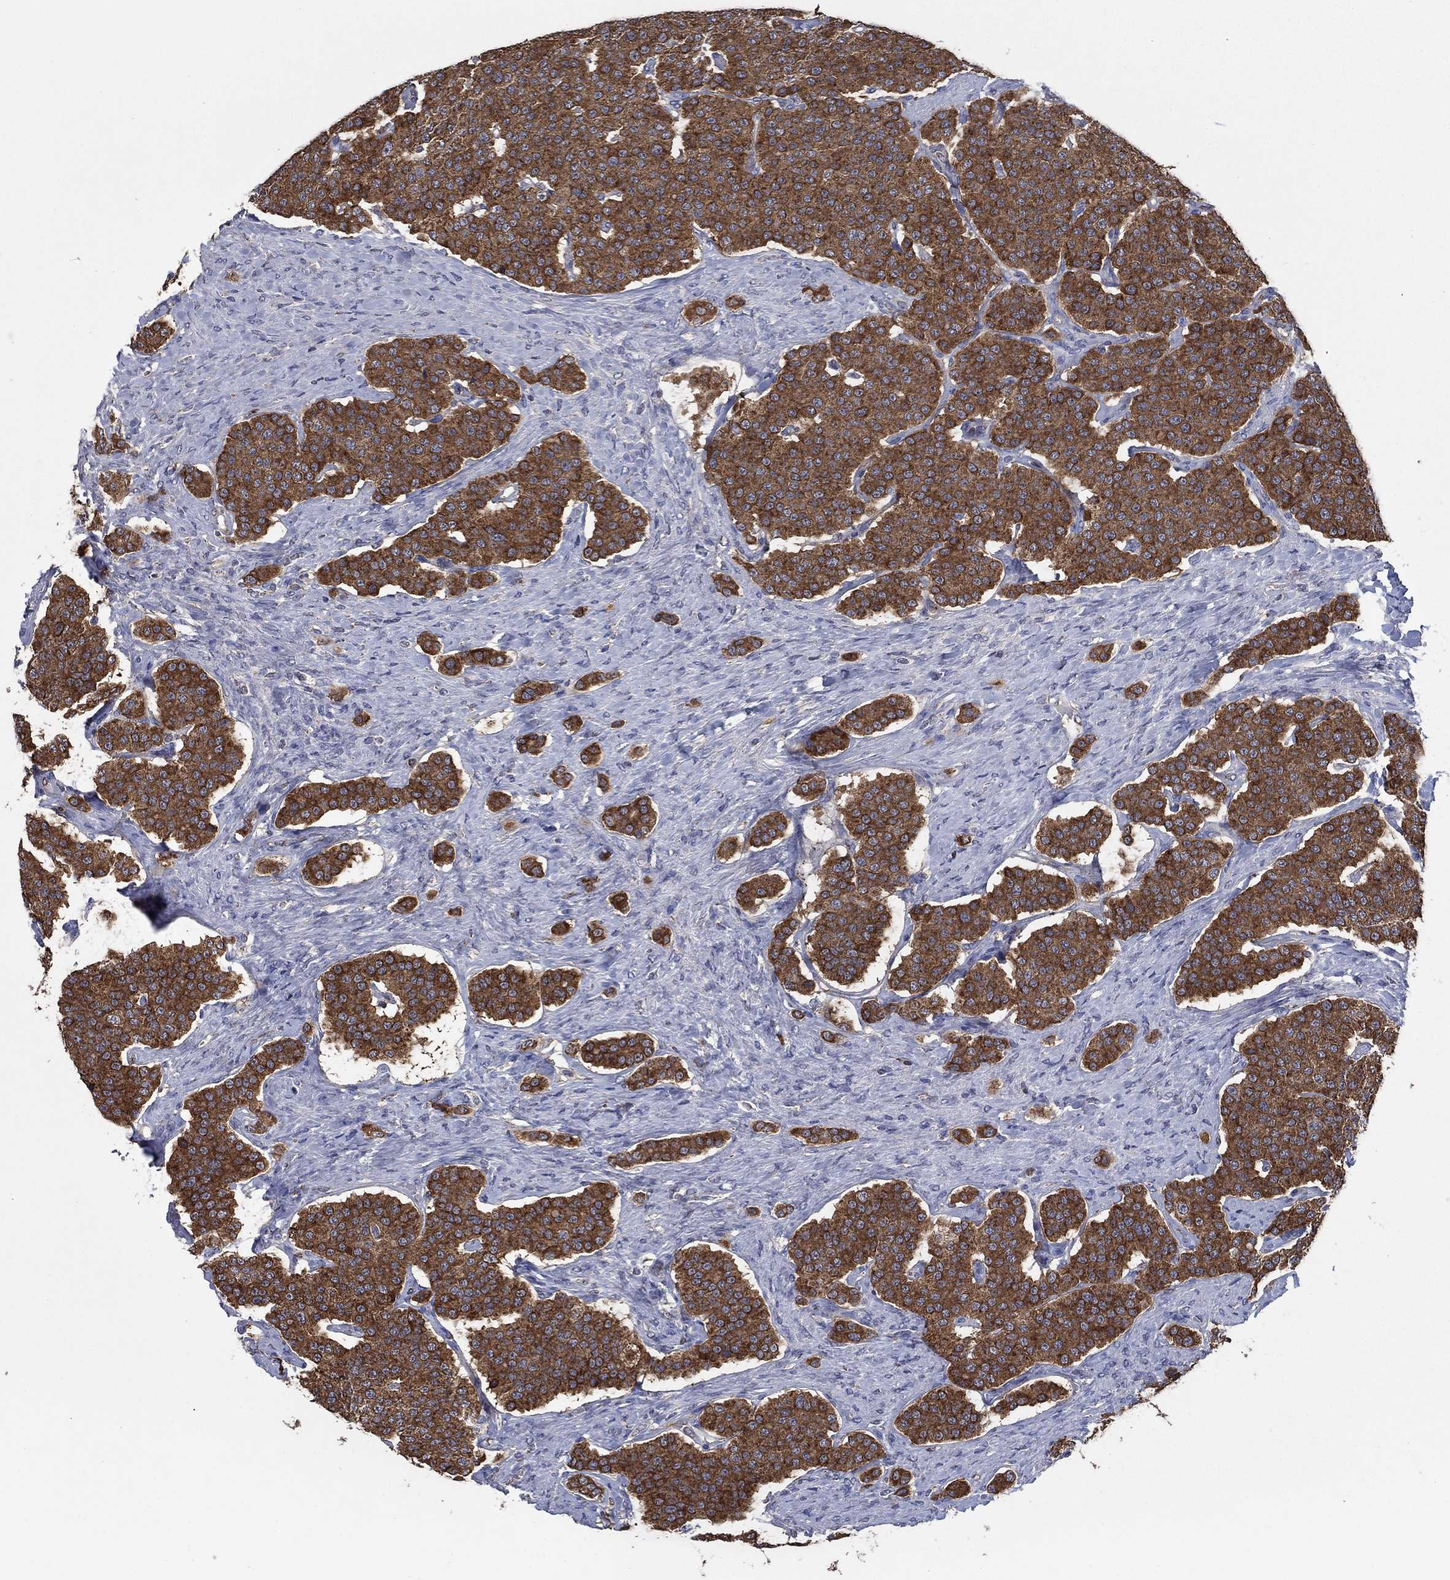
{"staining": {"intensity": "strong", "quantity": ">75%", "location": "cytoplasmic/membranous"}, "tissue": "carcinoid", "cell_type": "Tumor cells", "image_type": "cancer", "snomed": [{"axis": "morphology", "description": "Carcinoid, malignant, NOS"}, {"axis": "topography", "description": "Small intestine"}], "caption": "Malignant carcinoid stained with a brown dye reveals strong cytoplasmic/membranous positive expression in about >75% of tumor cells.", "gene": "HID1", "patient": {"sex": "female", "age": 58}}